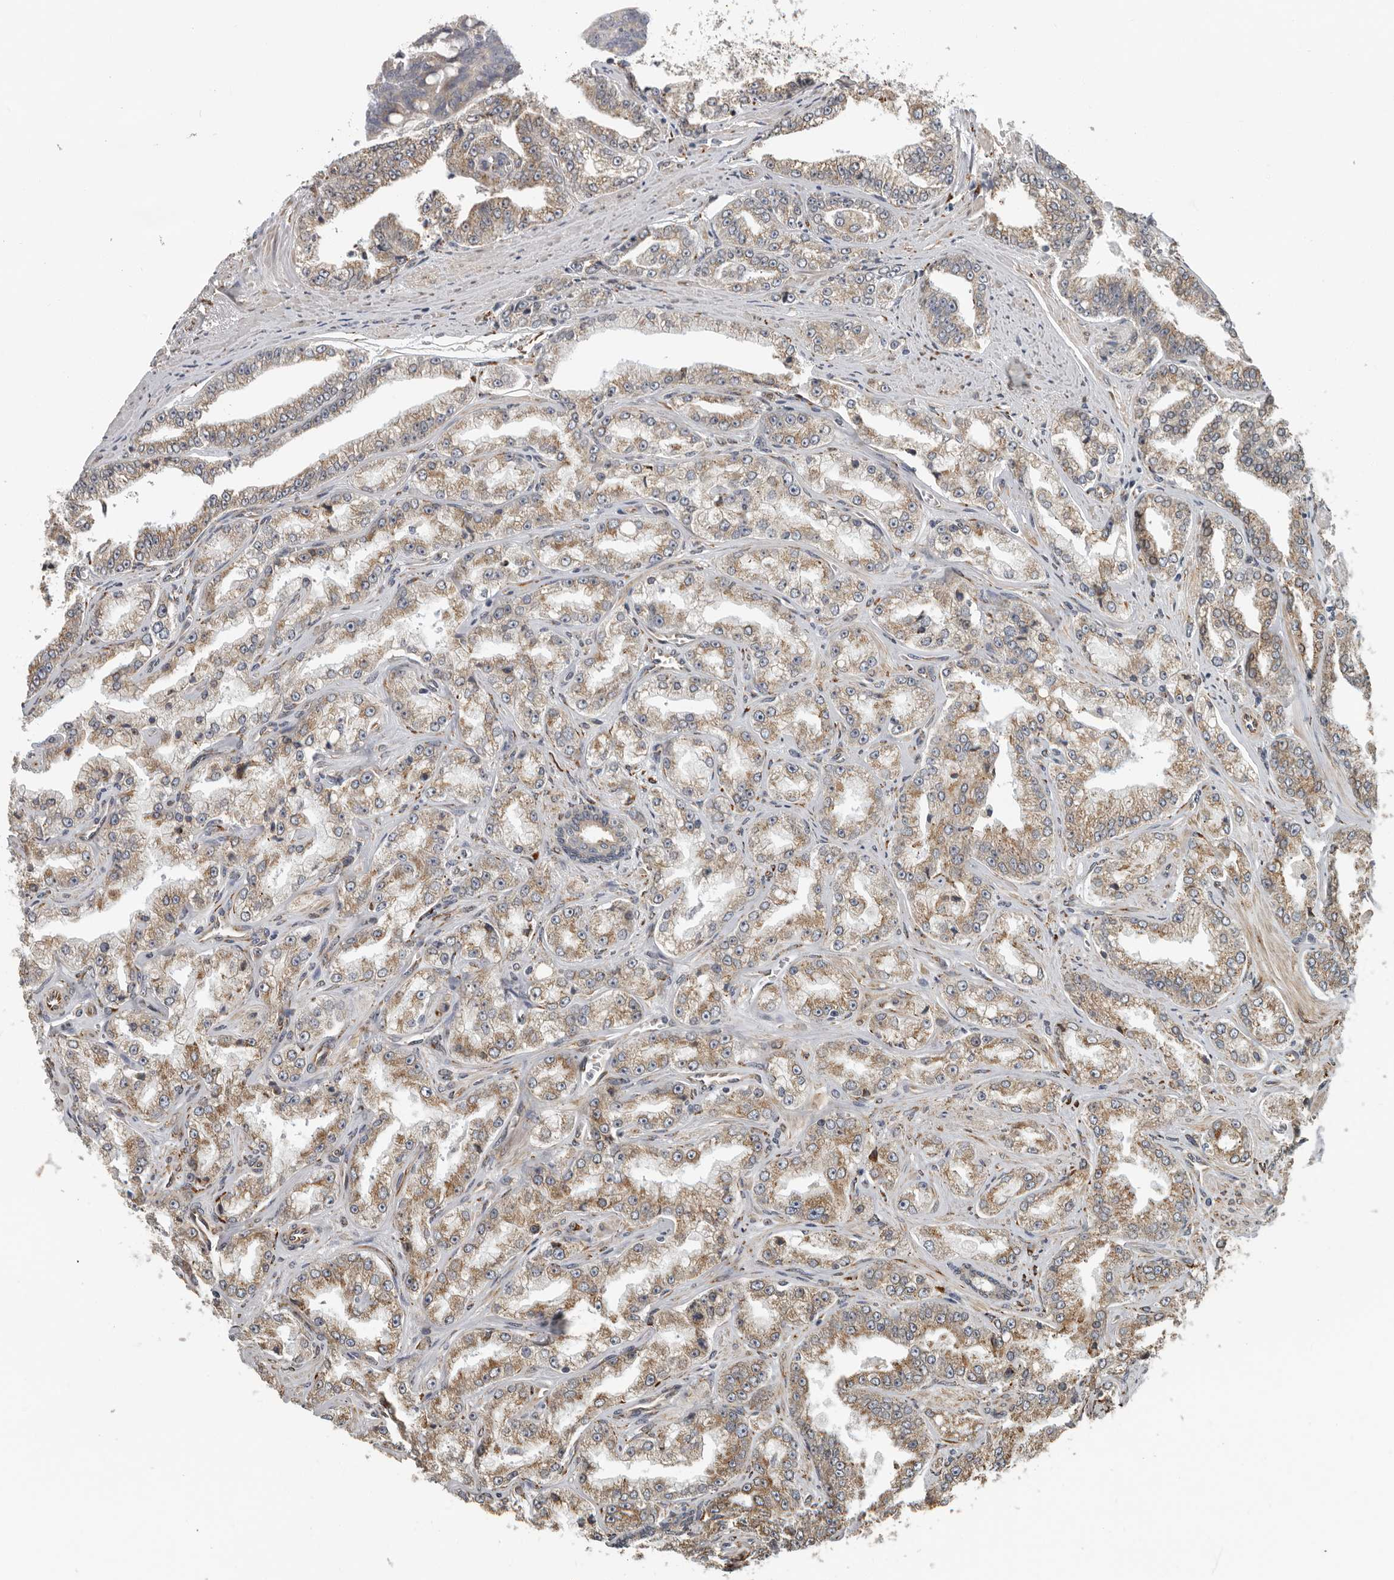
{"staining": {"intensity": "moderate", "quantity": ">75%", "location": "cytoplasmic/membranous"}, "tissue": "prostate cancer", "cell_type": "Tumor cells", "image_type": "cancer", "snomed": [{"axis": "morphology", "description": "Adenocarcinoma, High grade"}, {"axis": "topography", "description": "Prostate"}], "caption": "Approximately >75% of tumor cells in human prostate cancer (high-grade adenocarcinoma) exhibit moderate cytoplasmic/membranous protein expression as visualized by brown immunohistochemical staining.", "gene": "CEP350", "patient": {"sex": "male", "age": 71}}